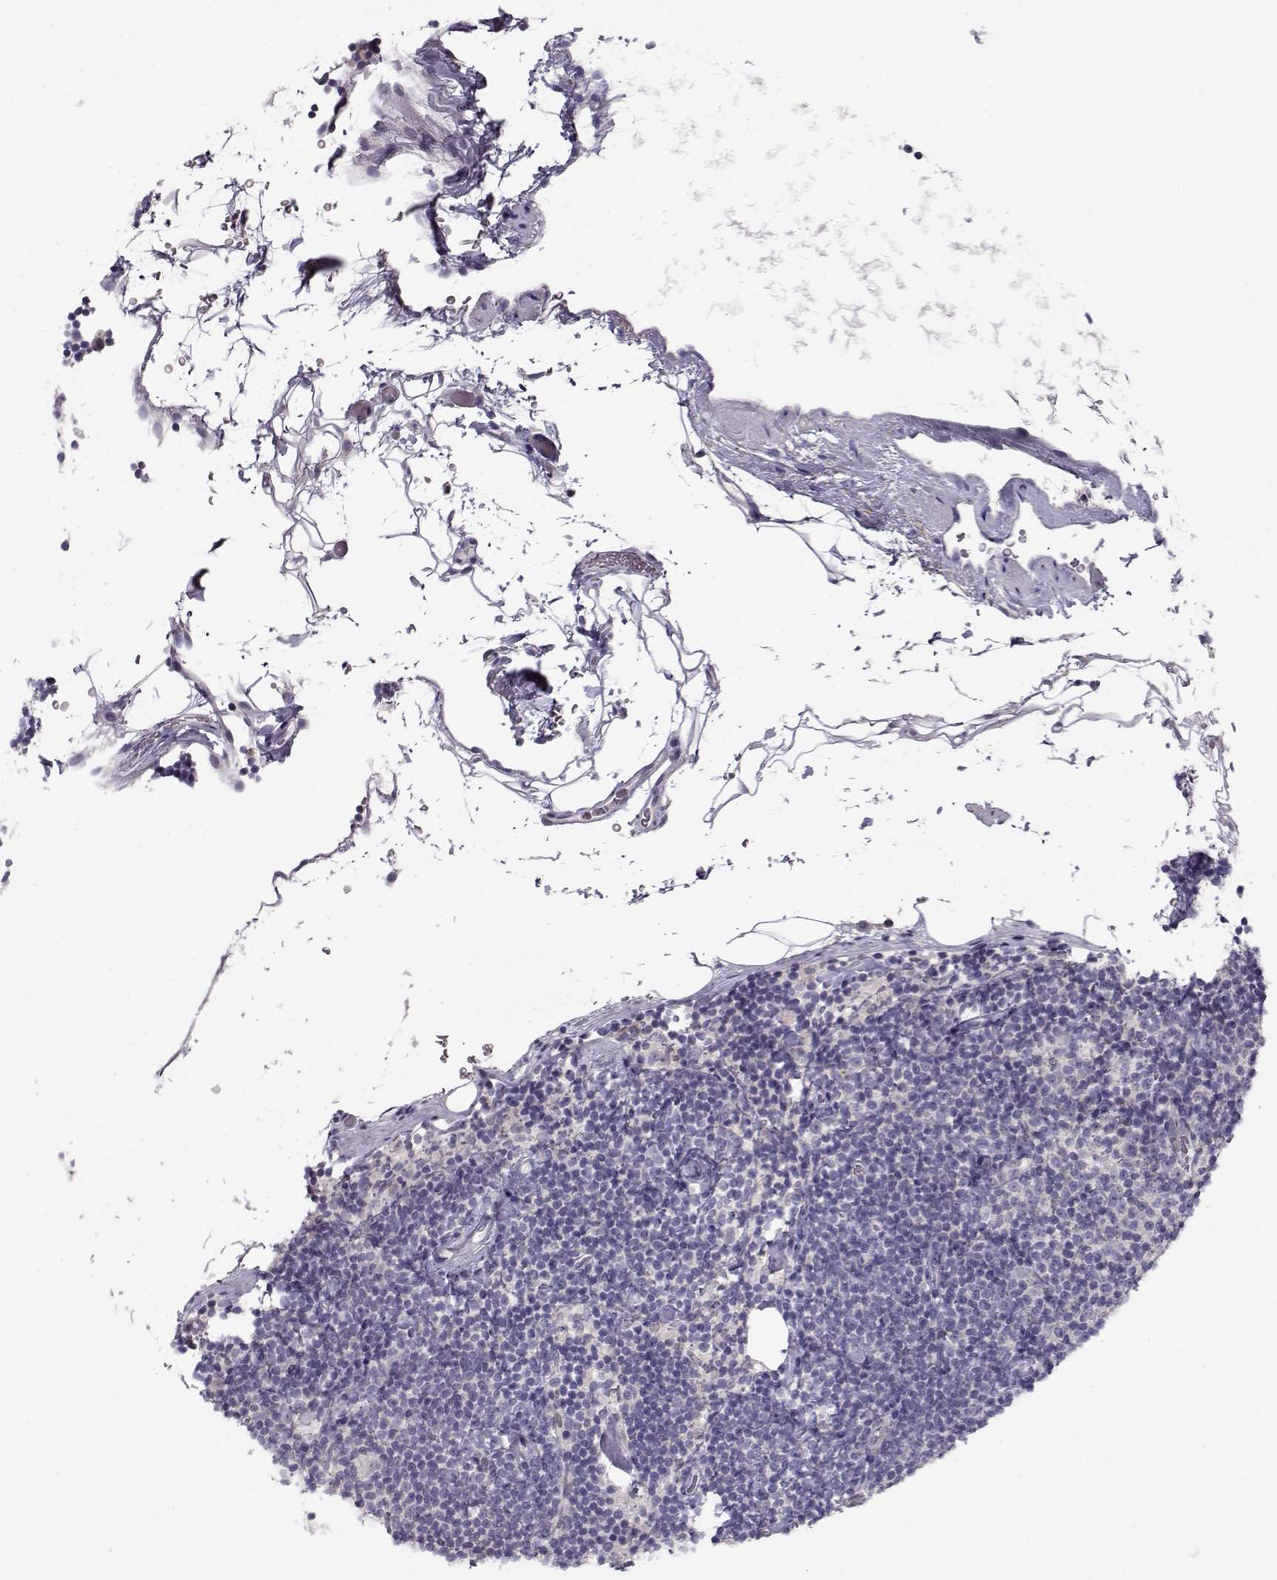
{"staining": {"intensity": "negative", "quantity": "none", "location": "none"}, "tissue": "lymphoma", "cell_type": "Tumor cells", "image_type": "cancer", "snomed": [{"axis": "morphology", "description": "Malignant lymphoma, non-Hodgkin's type, Low grade"}, {"axis": "topography", "description": "Lymph node"}], "caption": "A photomicrograph of human malignant lymphoma, non-Hodgkin's type (low-grade) is negative for staining in tumor cells. (DAB (3,3'-diaminobenzidine) IHC visualized using brightfield microscopy, high magnification).", "gene": "GRK1", "patient": {"sex": "male", "age": 81}}